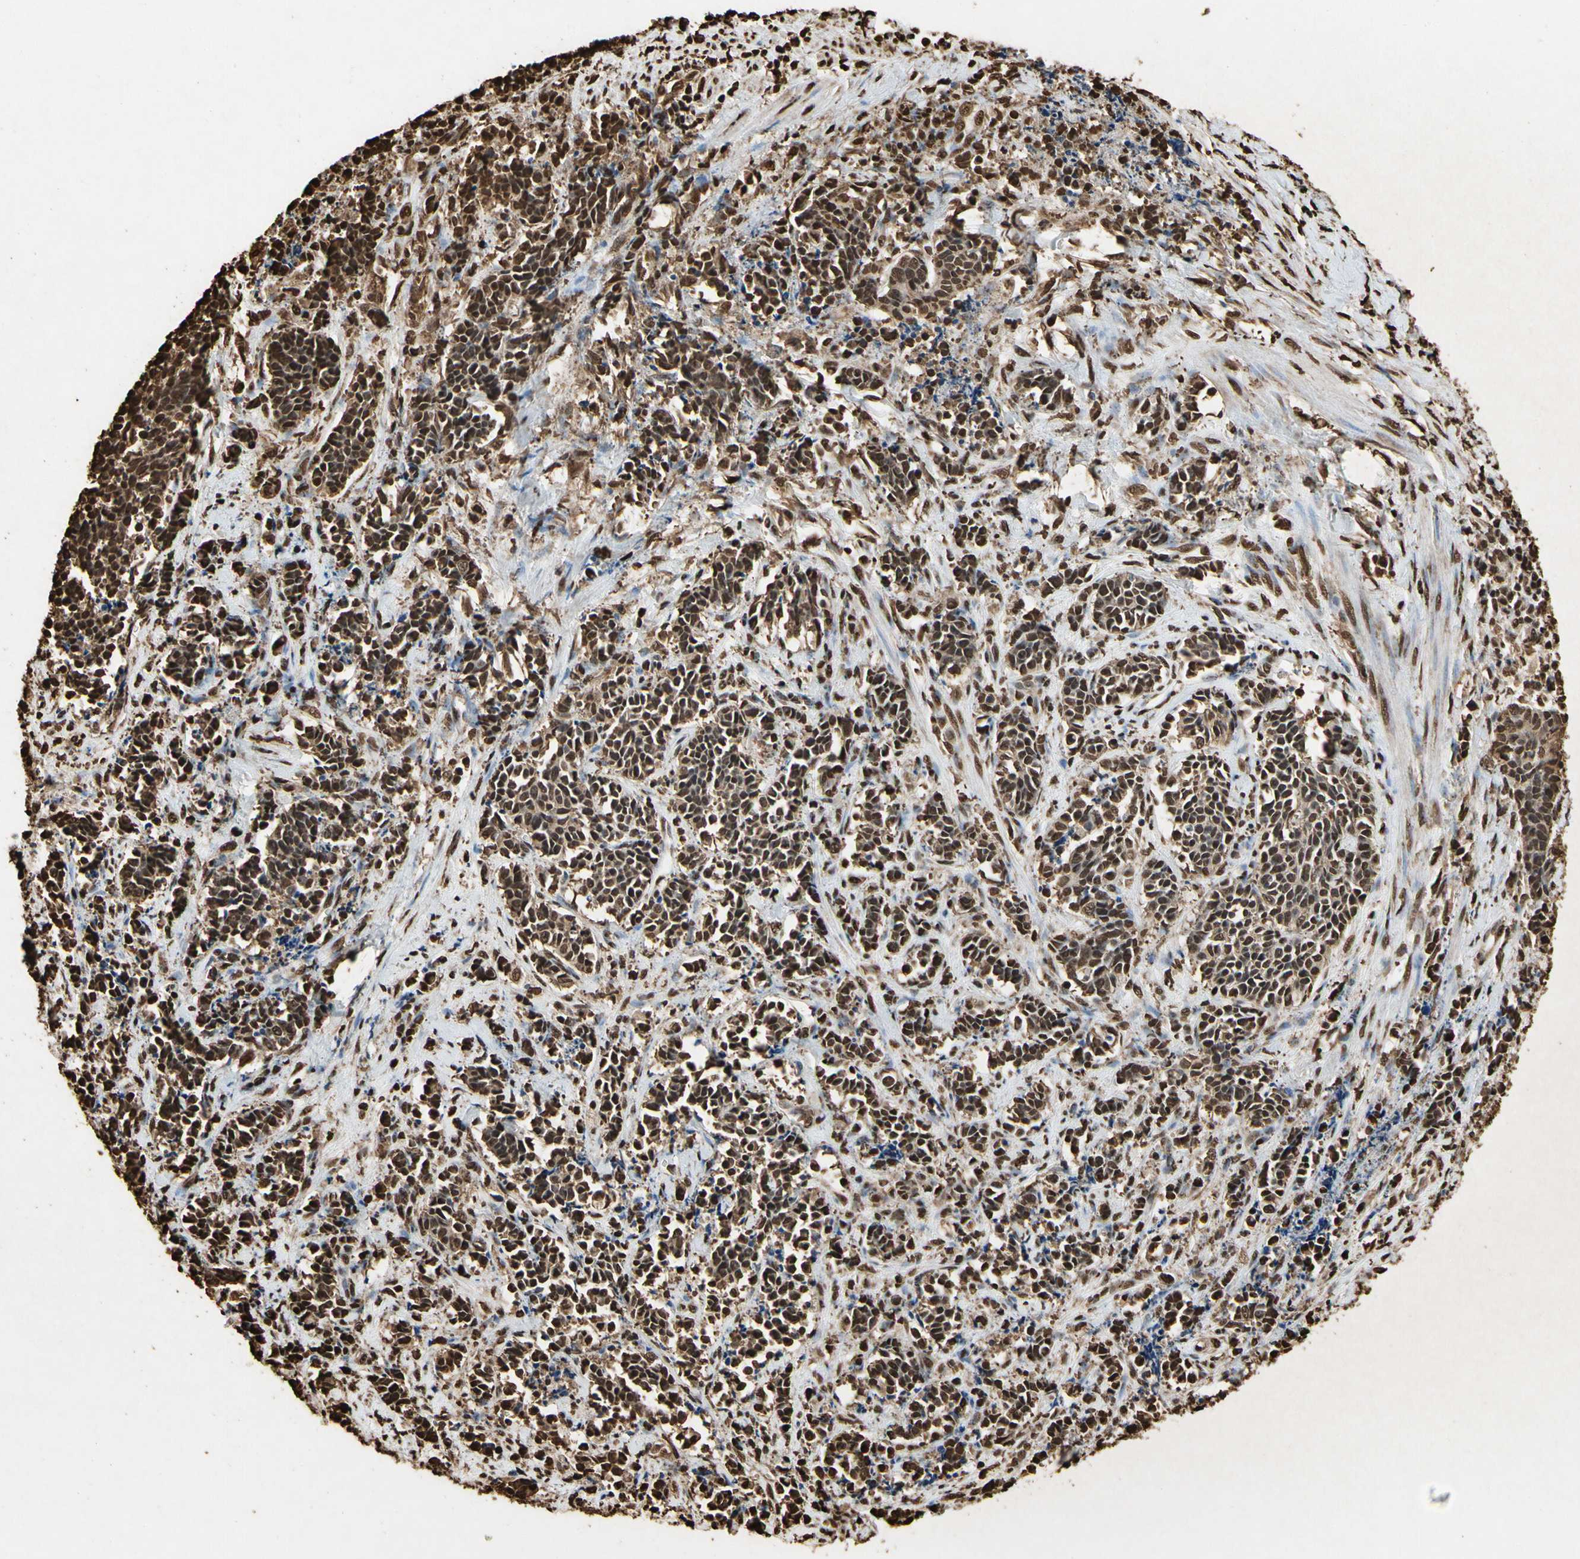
{"staining": {"intensity": "strong", "quantity": ">75%", "location": "cytoplasmic/membranous,nuclear"}, "tissue": "cervical cancer", "cell_type": "Tumor cells", "image_type": "cancer", "snomed": [{"axis": "morphology", "description": "Squamous cell carcinoma, NOS"}, {"axis": "topography", "description": "Cervix"}], "caption": "Strong cytoplasmic/membranous and nuclear positivity is appreciated in about >75% of tumor cells in cervical squamous cell carcinoma.", "gene": "HNRNPK", "patient": {"sex": "female", "age": 35}}